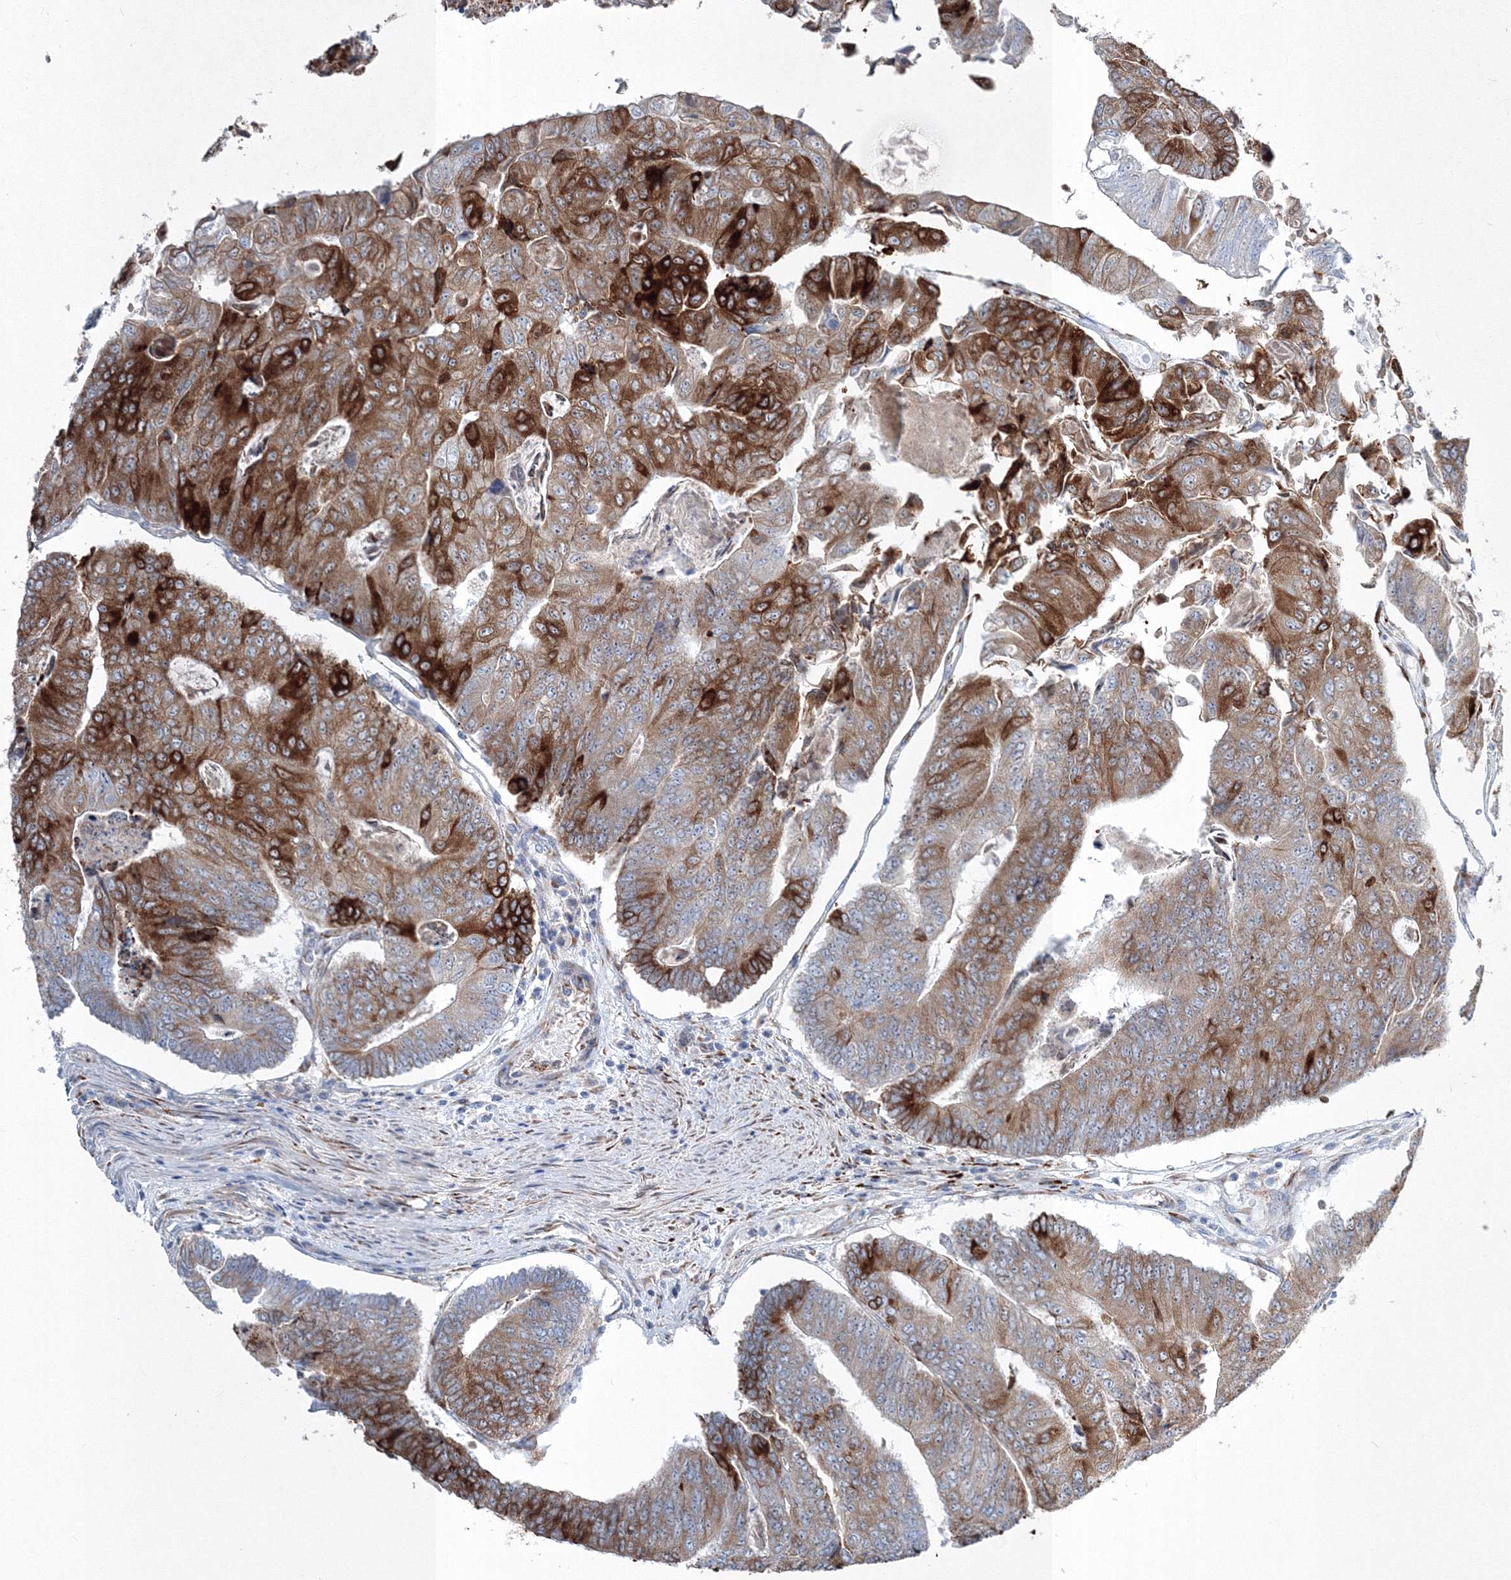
{"staining": {"intensity": "strong", "quantity": ">75%", "location": "cytoplasmic/membranous"}, "tissue": "colorectal cancer", "cell_type": "Tumor cells", "image_type": "cancer", "snomed": [{"axis": "morphology", "description": "Adenocarcinoma, NOS"}, {"axis": "topography", "description": "Colon"}], "caption": "Immunohistochemistry (DAB) staining of colorectal cancer shows strong cytoplasmic/membranous protein expression in approximately >75% of tumor cells.", "gene": "RCN1", "patient": {"sex": "female", "age": 67}}